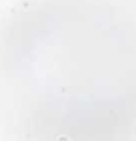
{"staining": {"intensity": "negative", "quantity": "none", "location": "none"}, "tissue": "skin cancer", "cell_type": "Tumor cells", "image_type": "cancer", "snomed": [{"axis": "morphology", "description": "Basal cell carcinoma"}, {"axis": "topography", "description": "Skin"}], "caption": "An immunohistochemistry (IHC) image of skin cancer is shown. There is no staining in tumor cells of skin cancer.", "gene": "P2RX6", "patient": {"sex": "female", "age": 64}}